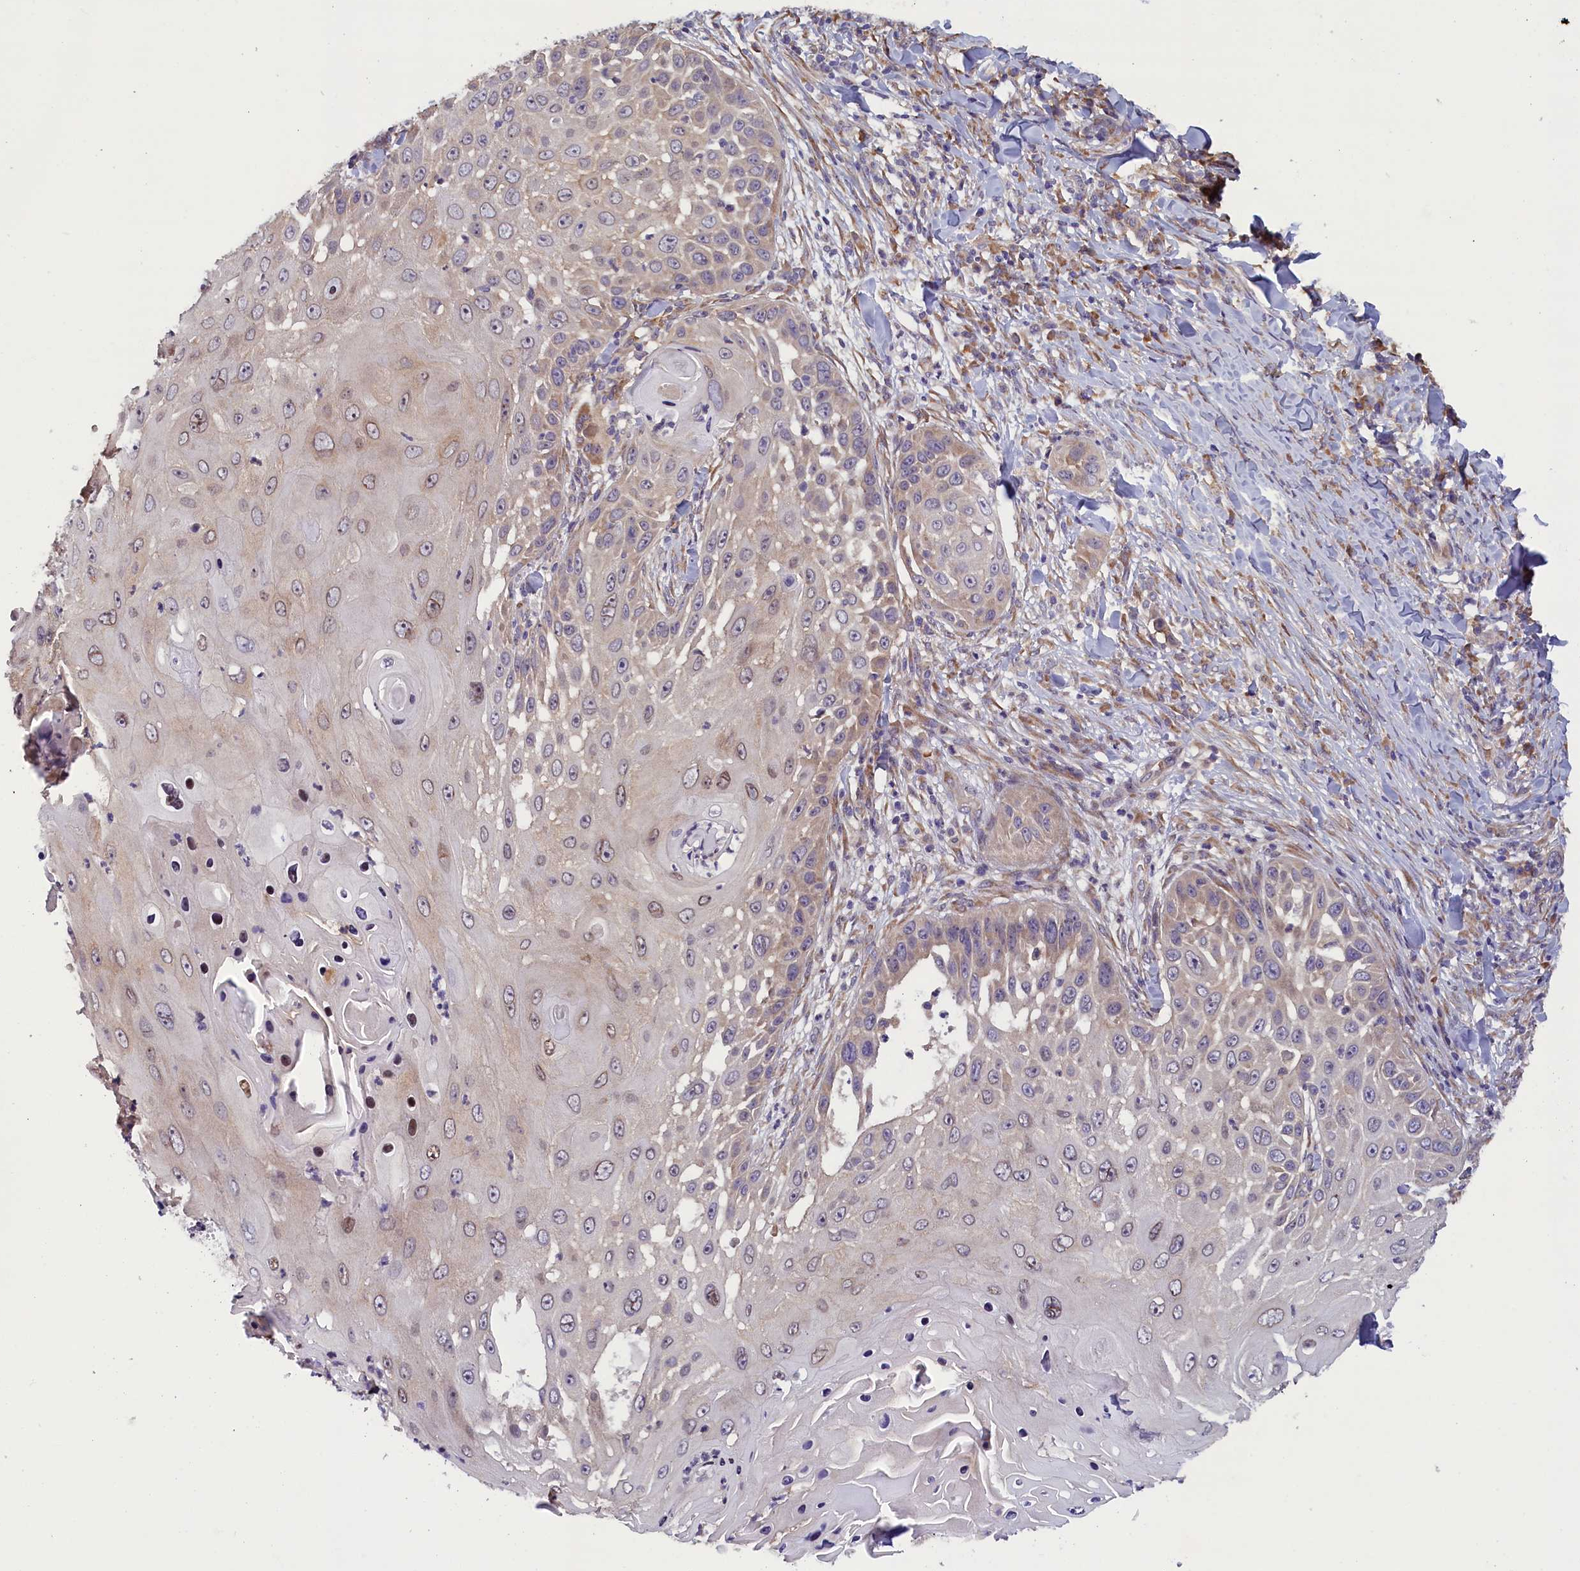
{"staining": {"intensity": "weak", "quantity": "<25%", "location": "cytoplasmic/membranous"}, "tissue": "skin cancer", "cell_type": "Tumor cells", "image_type": "cancer", "snomed": [{"axis": "morphology", "description": "Squamous cell carcinoma, NOS"}, {"axis": "topography", "description": "Skin"}], "caption": "This photomicrograph is of skin squamous cell carcinoma stained with immunohistochemistry to label a protein in brown with the nuclei are counter-stained blue. There is no positivity in tumor cells.", "gene": "CCDC9B", "patient": {"sex": "female", "age": 44}}